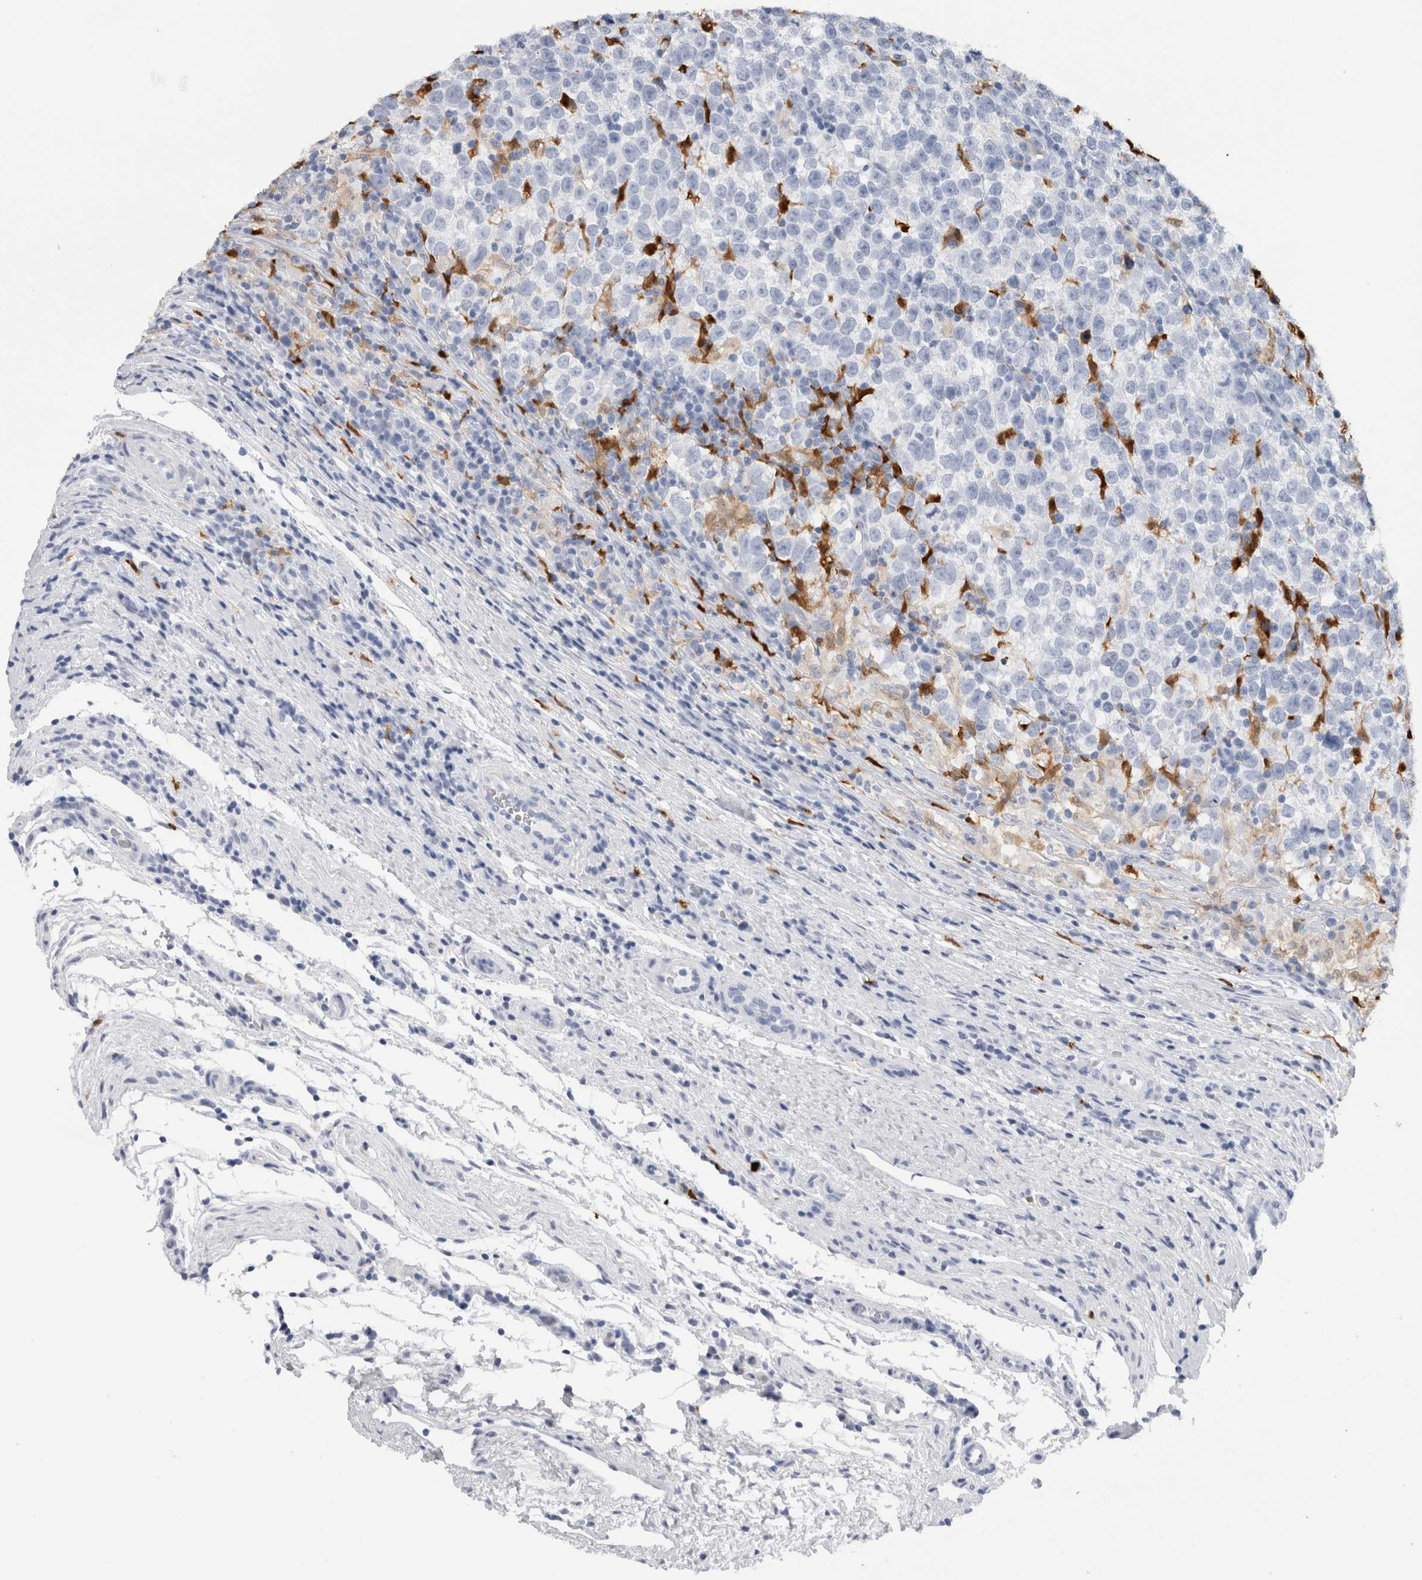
{"staining": {"intensity": "negative", "quantity": "none", "location": "none"}, "tissue": "testis cancer", "cell_type": "Tumor cells", "image_type": "cancer", "snomed": [{"axis": "morphology", "description": "Normal tissue, NOS"}, {"axis": "morphology", "description": "Seminoma, NOS"}, {"axis": "topography", "description": "Testis"}], "caption": "The photomicrograph displays no staining of tumor cells in testis cancer (seminoma).", "gene": "S100A8", "patient": {"sex": "male", "age": 43}}